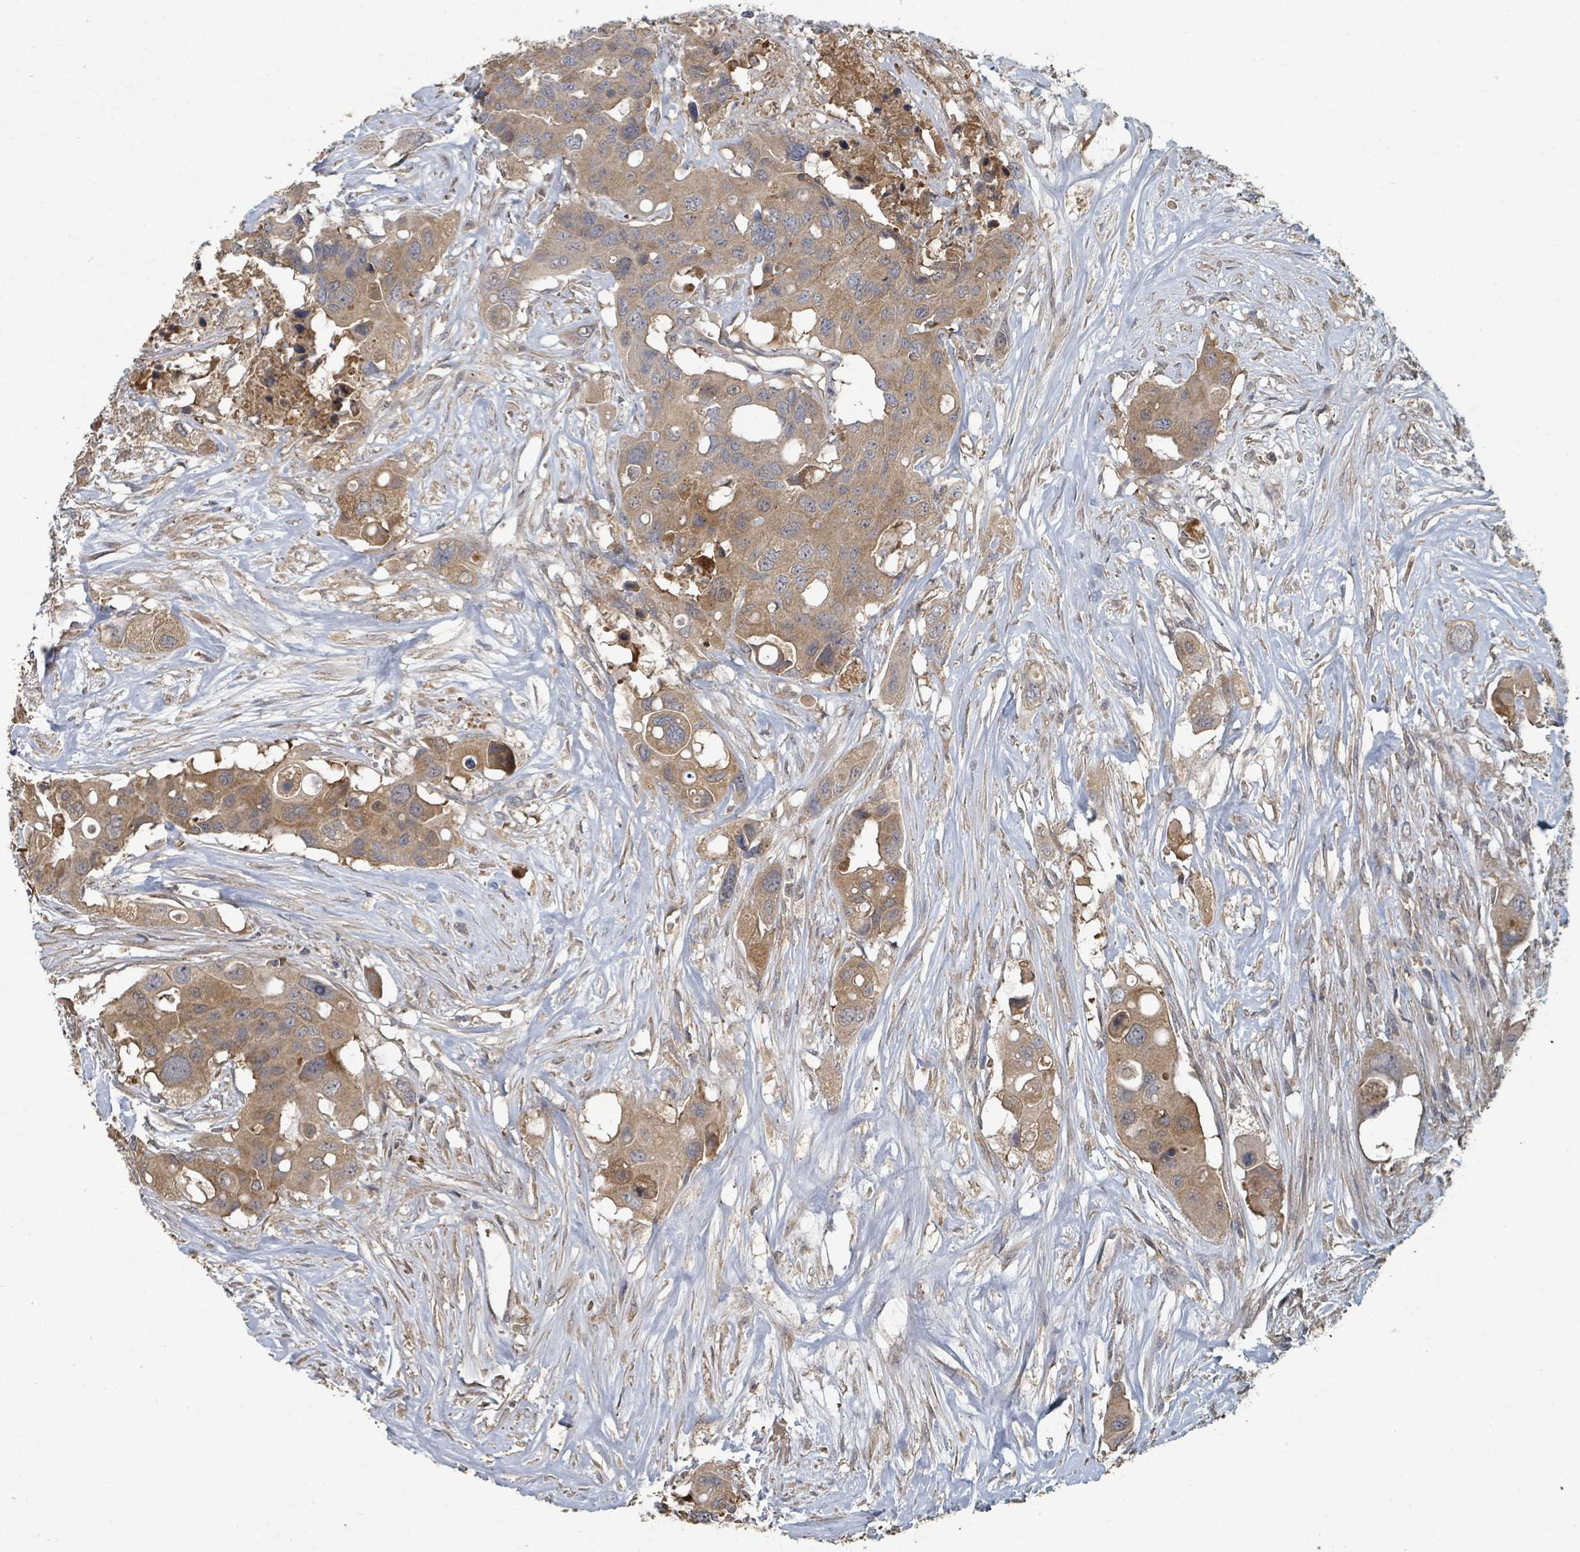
{"staining": {"intensity": "moderate", "quantity": ">75%", "location": "cytoplasmic/membranous"}, "tissue": "colorectal cancer", "cell_type": "Tumor cells", "image_type": "cancer", "snomed": [{"axis": "morphology", "description": "Adenocarcinoma, NOS"}, {"axis": "topography", "description": "Colon"}], "caption": "Approximately >75% of tumor cells in colorectal cancer (adenocarcinoma) display moderate cytoplasmic/membranous protein expression as visualized by brown immunohistochemical staining.", "gene": "WDFY1", "patient": {"sex": "male", "age": 77}}